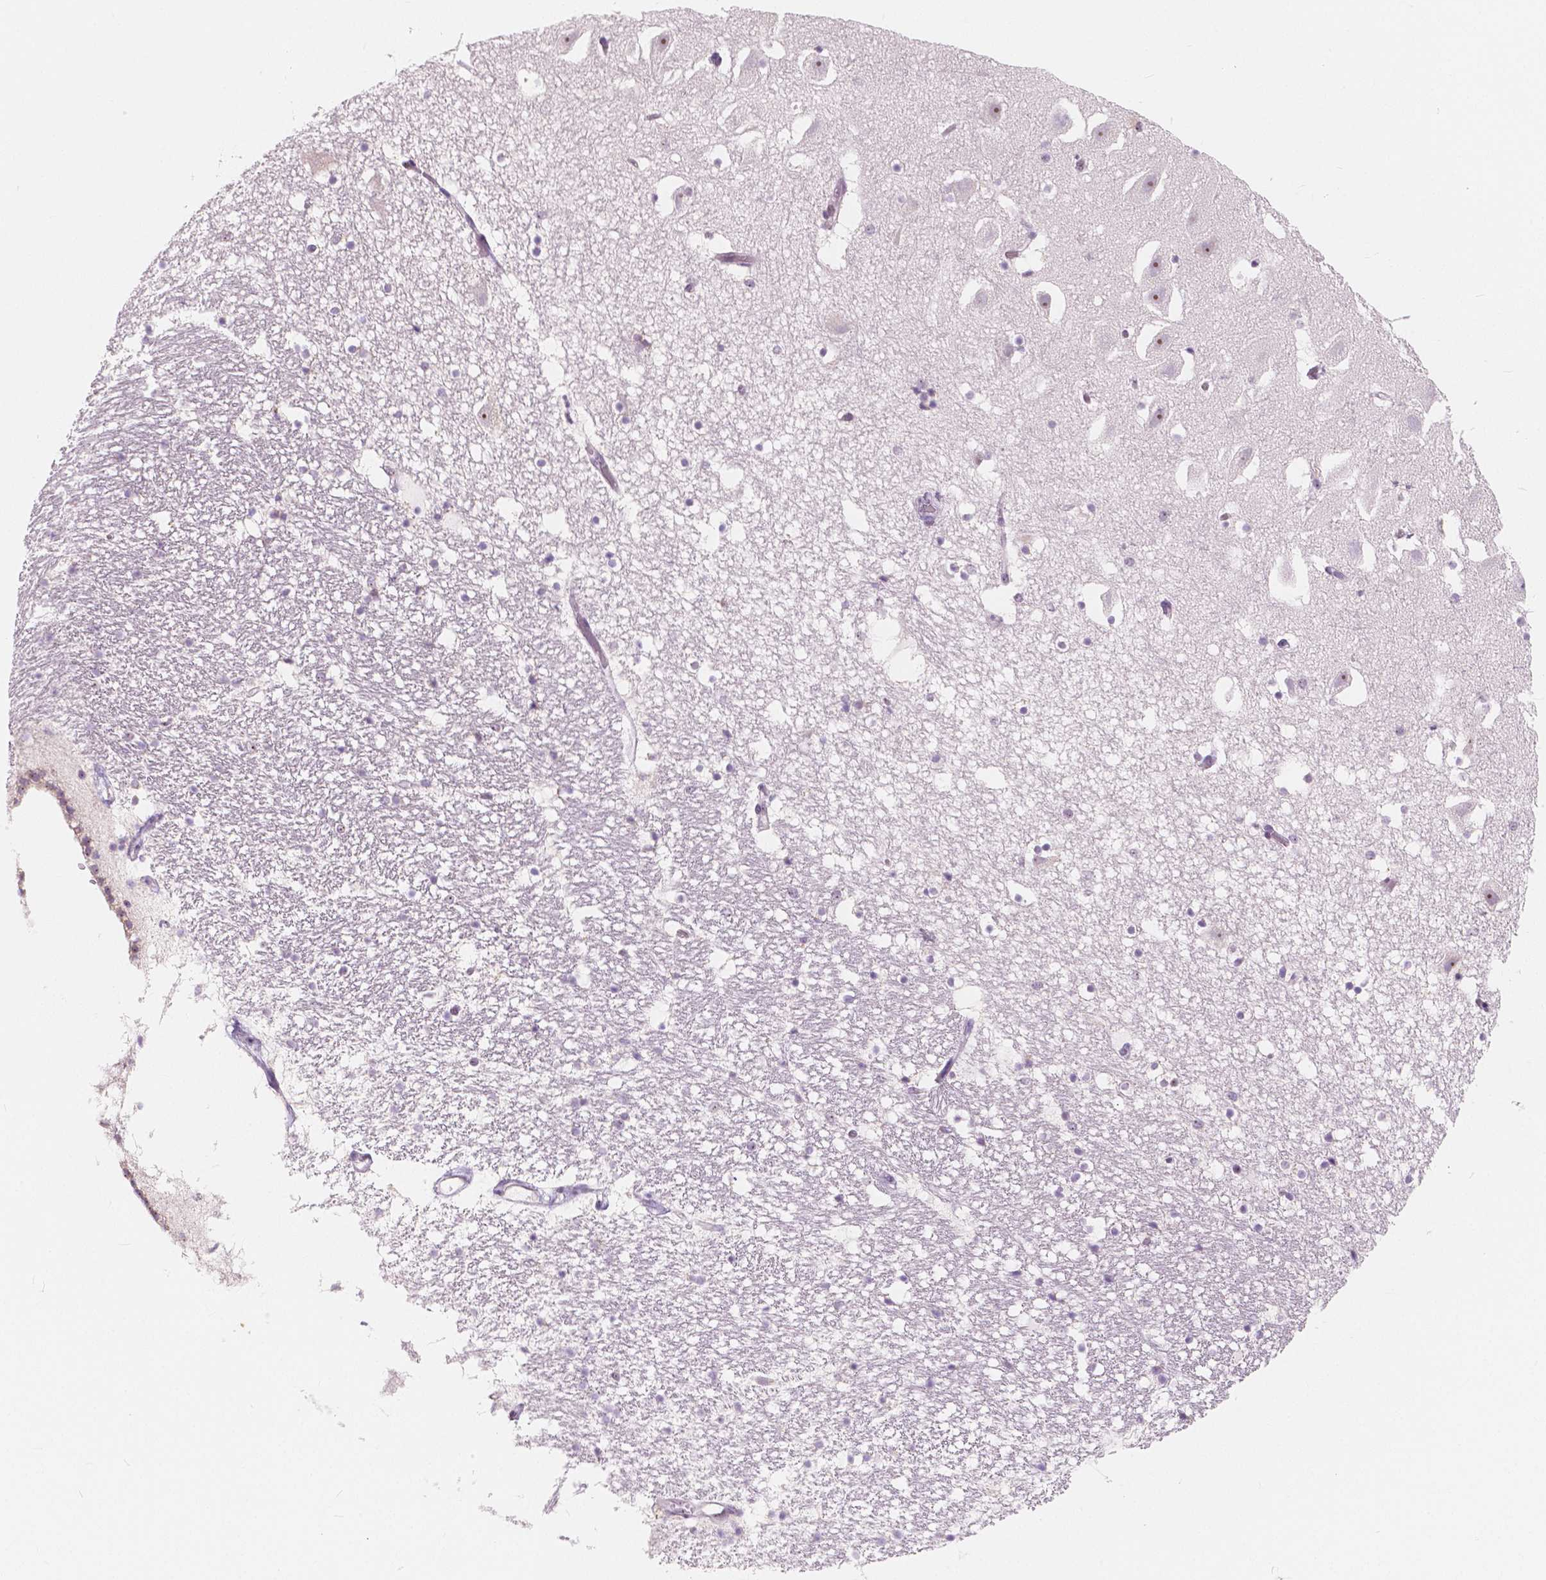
{"staining": {"intensity": "negative", "quantity": "none", "location": "none"}, "tissue": "hippocampus", "cell_type": "Glial cells", "image_type": "normal", "snomed": [{"axis": "morphology", "description": "Normal tissue, NOS"}, {"axis": "topography", "description": "Hippocampus"}], "caption": "IHC of unremarkable human hippocampus reveals no positivity in glial cells.", "gene": "NOLC1", "patient": {"sex": "male", "age": 26}}